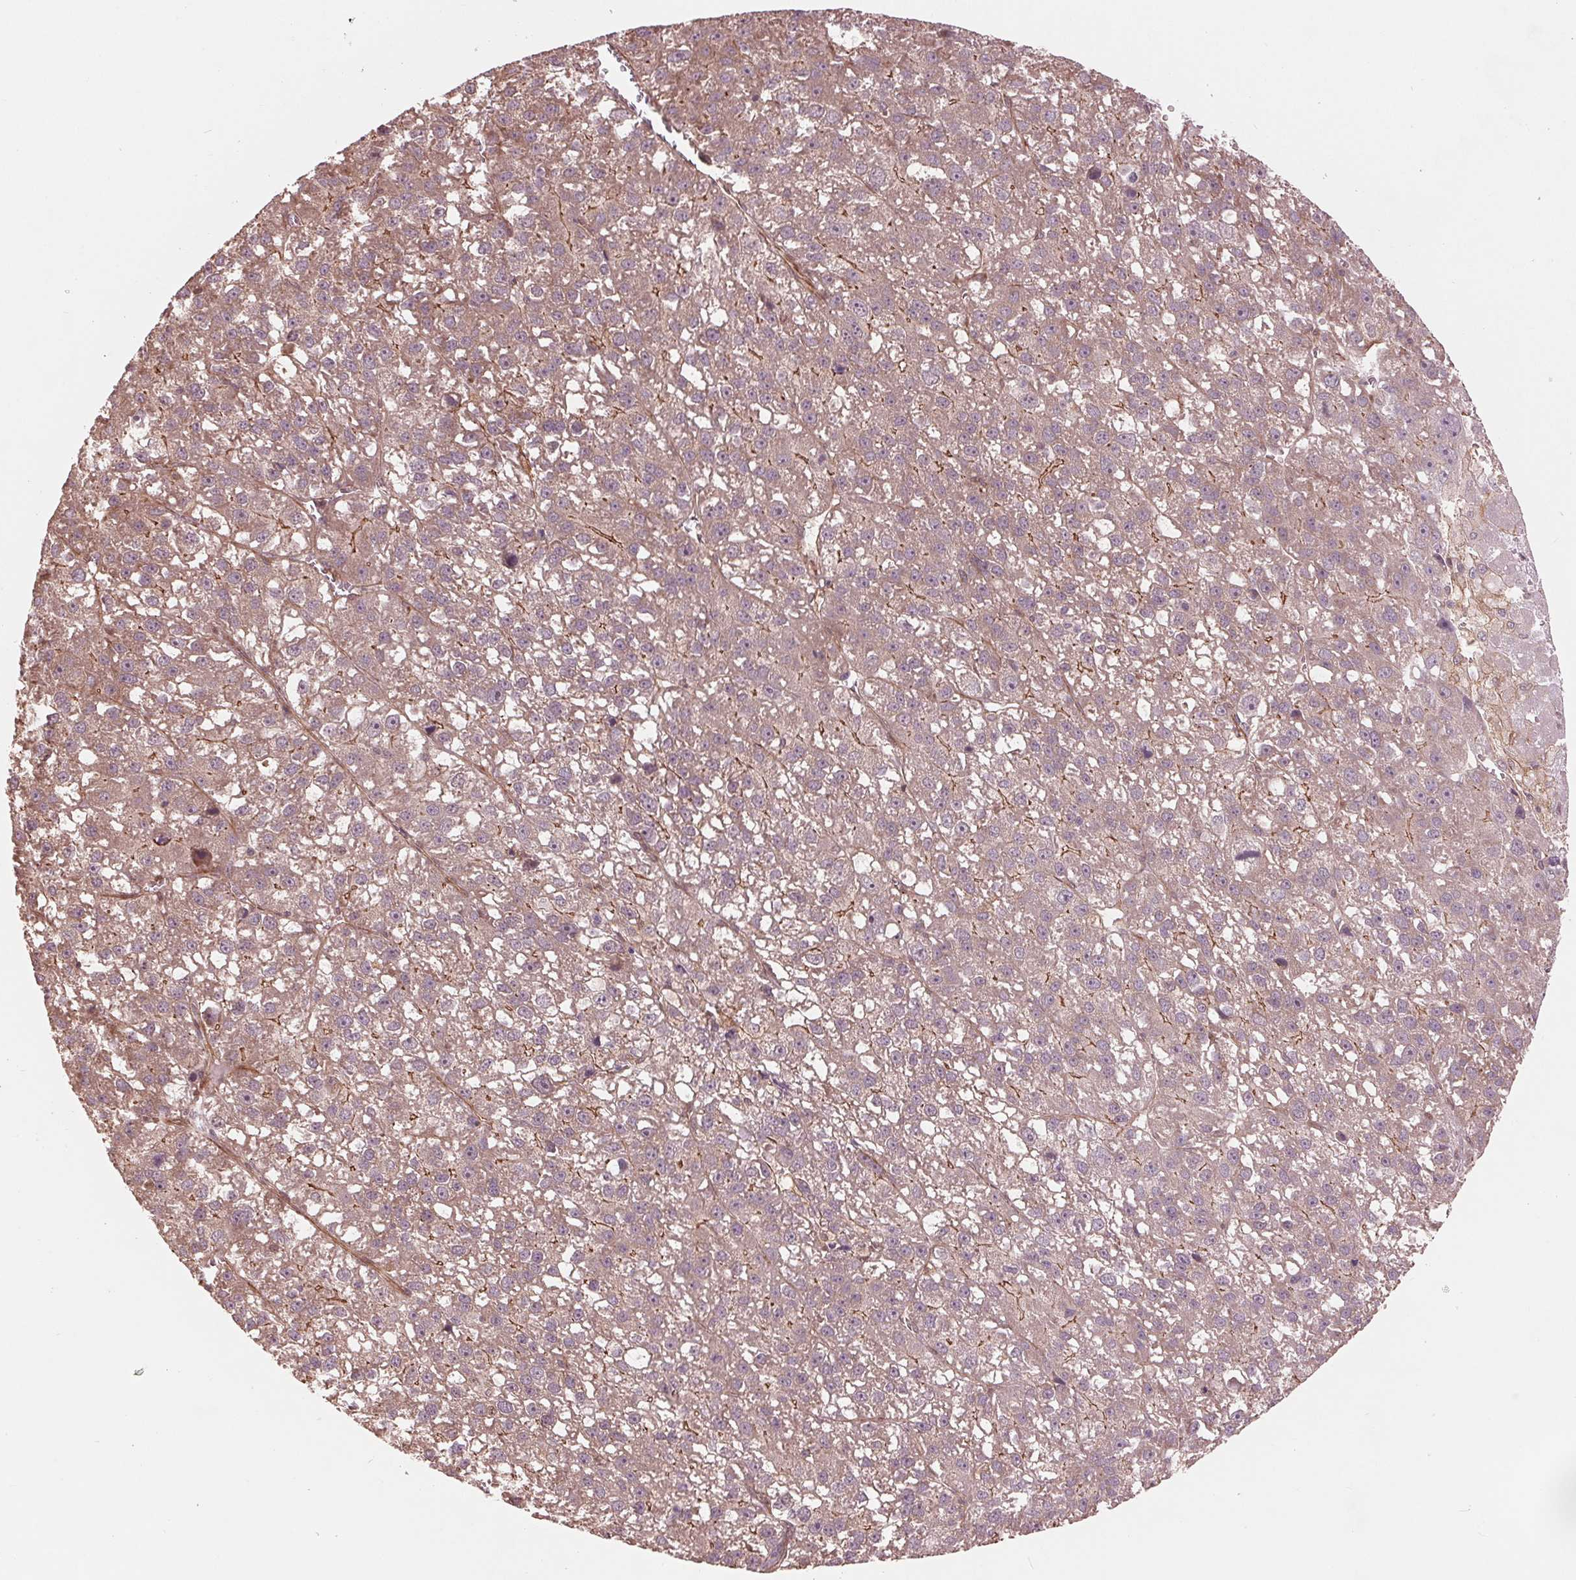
{"staining": {"intensity": "weak", "quantity": ">75%", "location": "cytoplasmic/membranous"}, "tissue": "liver cancer", "cell_type": "Tumor cells", "image_type": "cancer", "snomed": [{"axis": "morphology", "description": "Carcinoma, Hepatocellular, NOS"}, {"axis": "topography", "description": "Liver"}], "caption": "Brown immunohistochemical staining in human liver hepatocellular carcinoma displays weak cytoplasmic/membranous expression in approximately >75% of tumor cells.", "gene": "TXNIP", "patient": {"sex": "female", "age": 70}}